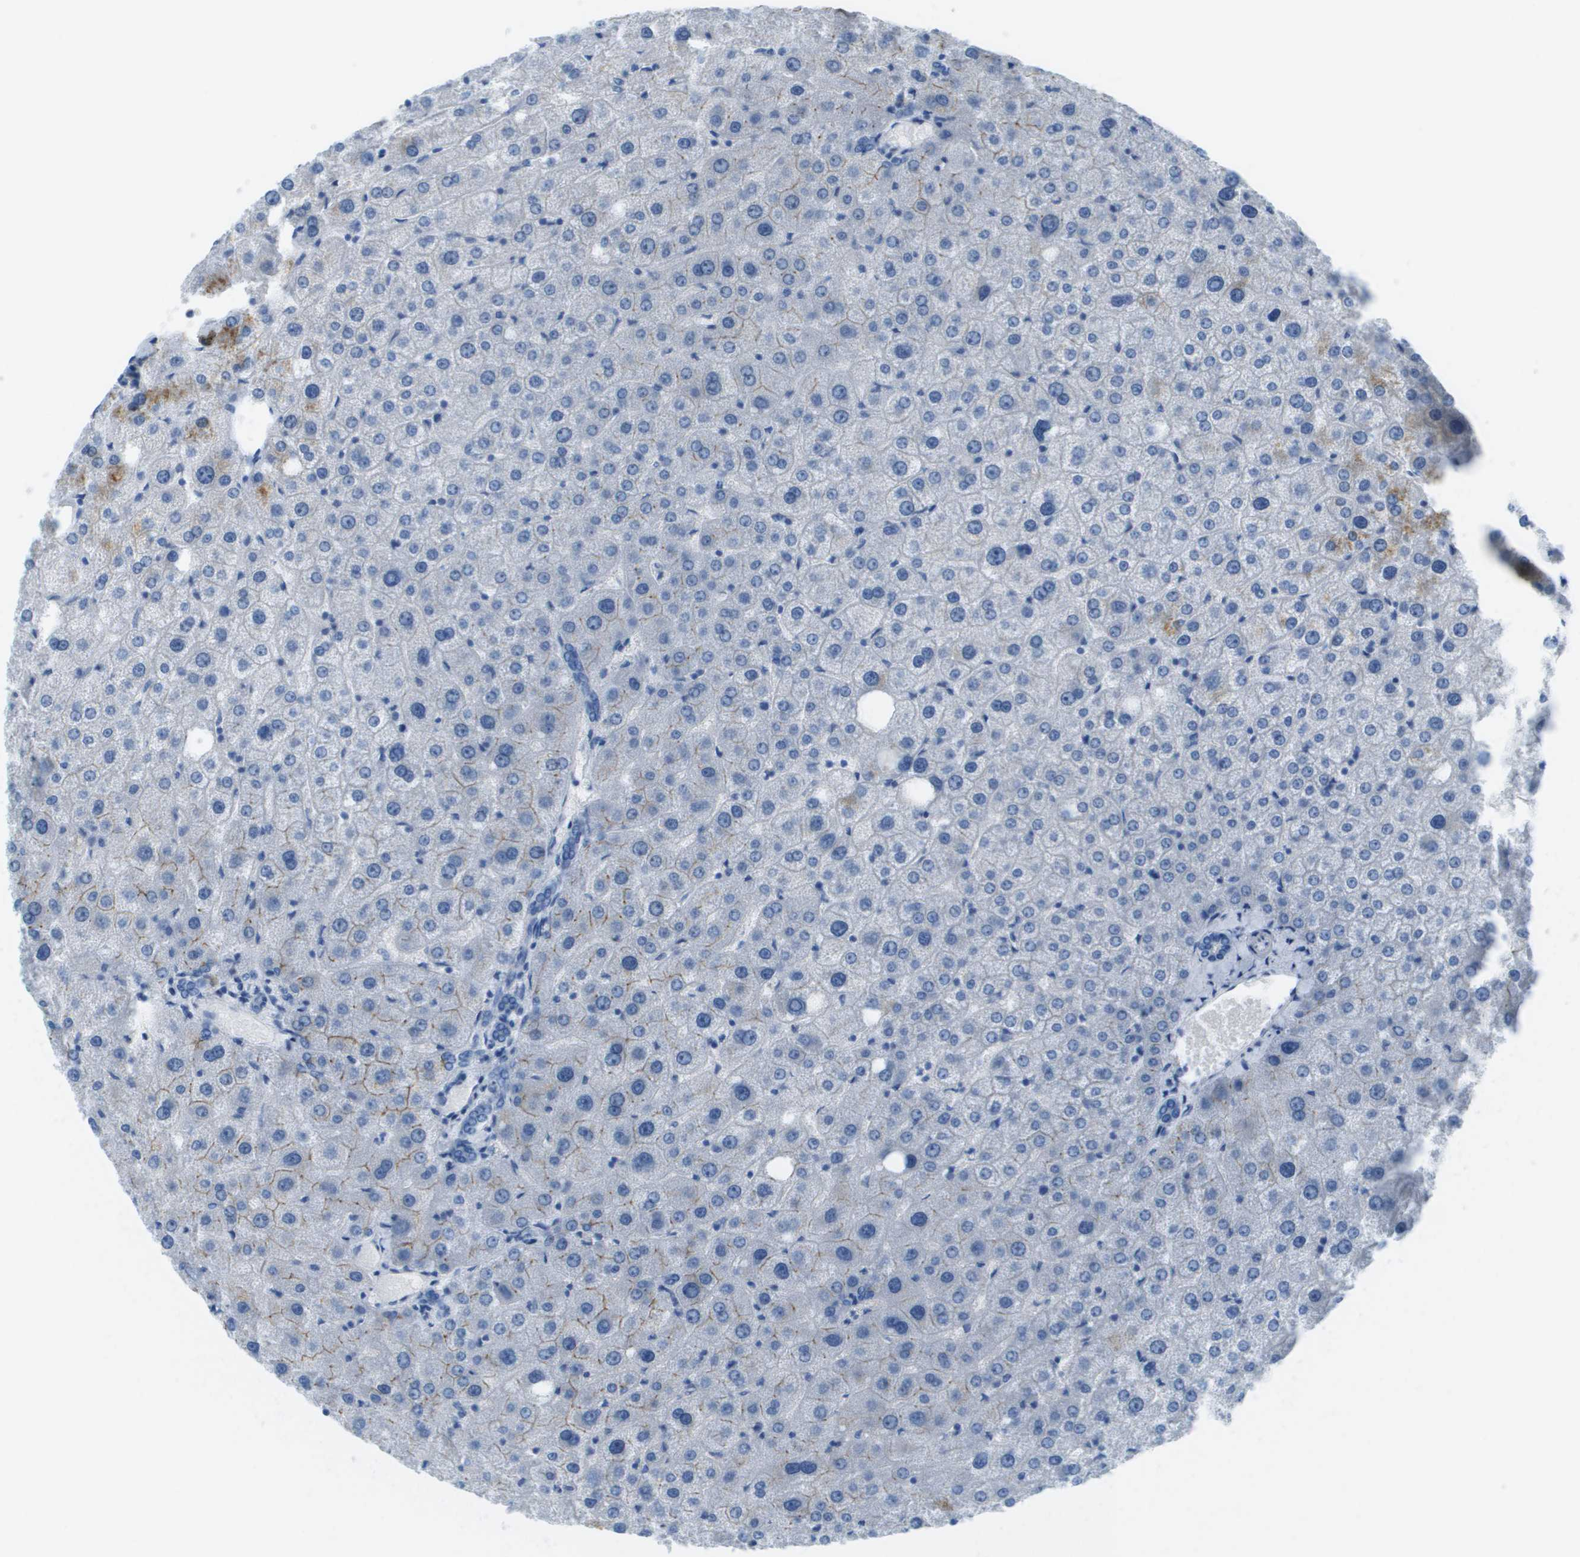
{"staining": {"intensity": "negative", "quantity": "none", "location": "none"}, "tissue": "liver", "cell_type": "Cholangiocytes", "image_type": "normal", "snomed": [{"axis": "morphology", "description": "Normal tissue, NOS"}, {"axis": "topography", "description": "Liver"}], "caption": "The photomicrograph exhibits no staining of cholangiocytes in normal liver. (Brightfield microscopy of DAB (3,3'-diaminobenzidine) immunohistochemistry at high magnification).", "gene": "CDHR2", "patient": {"sex": "male", "age": 73}}